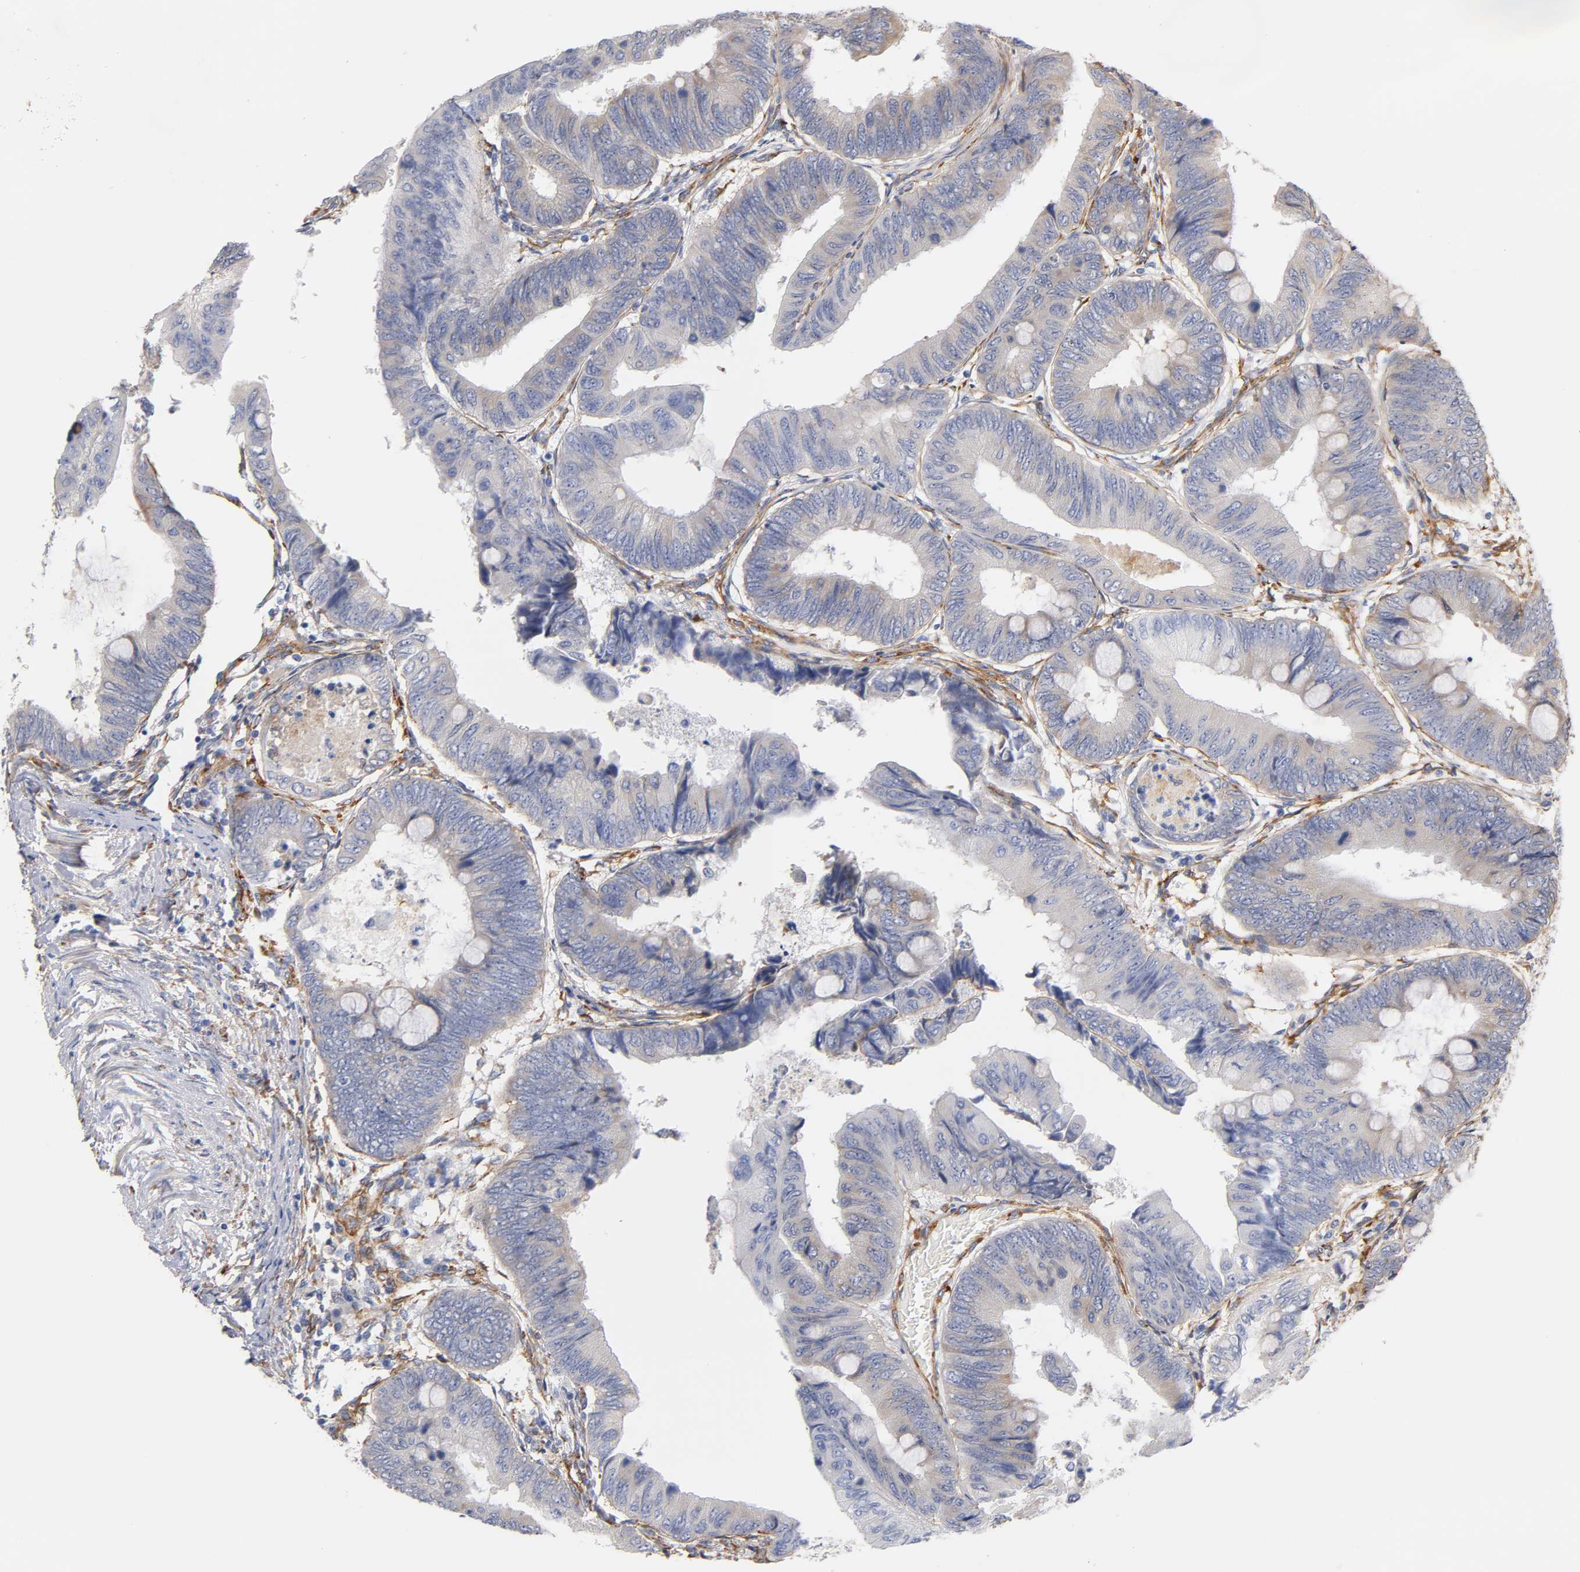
{"staining": {"intensity": "negative", "quantity": "none", "location": "none"}, "tissue": "colorectal cancer", "cell_type": "Tumor cells", "image_type": "cancer", "snomed": [{"axis": "morphology", "description": "Normal tissue, NOS"}, {"axis": "morphology", "description": "Adenocarcinoma, NOS"}, {"axis": "topography", "description": "Rectum"}, {"axis": "topography", "description": "Peripheral nerve tissue"}], "caption": "IHC image of neoplastic tissue: colorectal cancer stained with DAB (3,3'-diaminobenzidine) reveals no significant protein expression in tumor cells. (DAB (3,3'-diaminobenzidine) immunohistochemistry (IHC) with hematoxylin counter stain).", "gene": "LAMB1", "patient": {"sex": "male", "age": 92}}